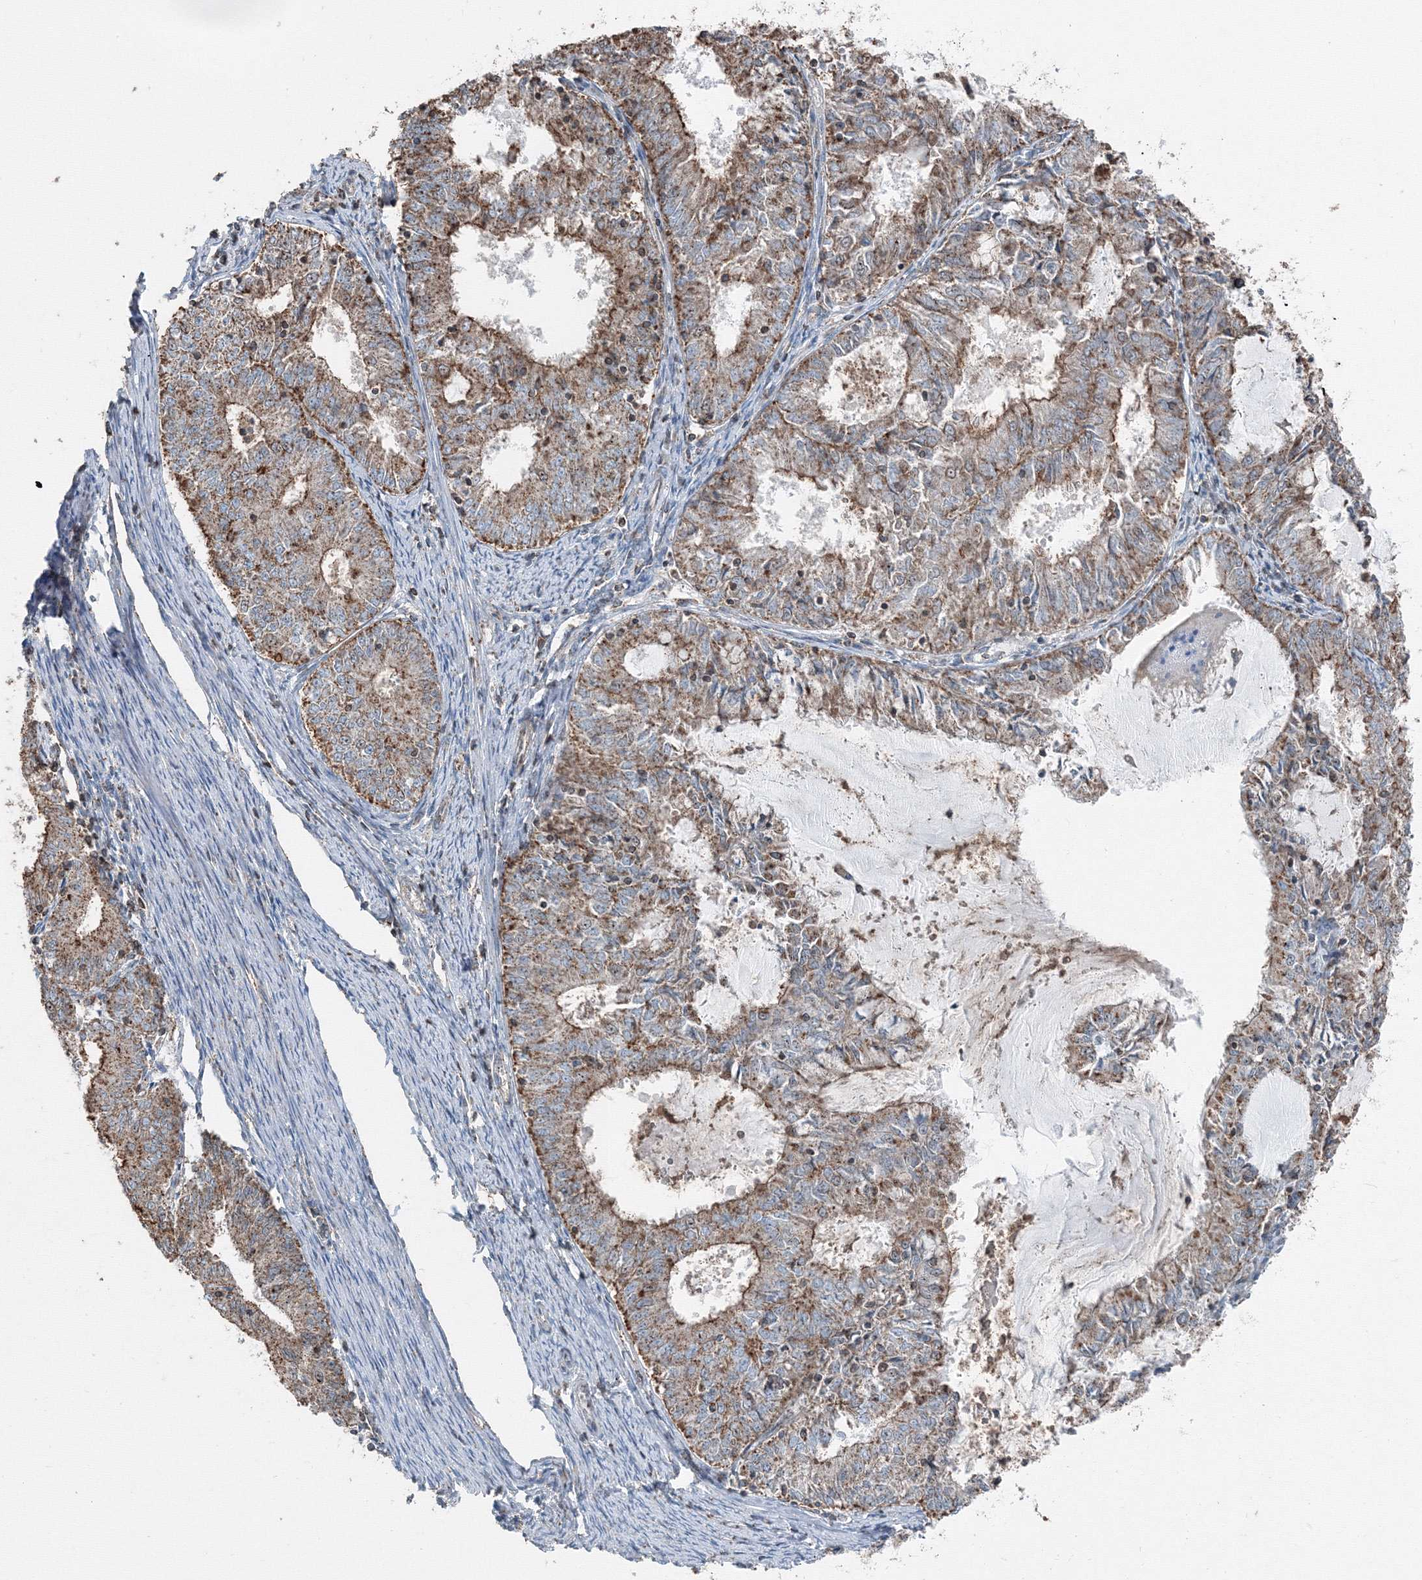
{"staining": {"intensity": "moderate", "quantity": ">75%", "location": "cytoplasmic/membranous"}, "tissue": "endometrial cancer", "cell_type": "Tumor cells", "image_type": "cancer", "snomed": [{"axis": "morphology", "description": "Adenocarcinoma, NOS"}, {"axis": "topography", "description": "Endometrium"}], "caption": "The image demonstrates a brown stain indicating the presence of a protein in the cytoplasmic/membranous of tumor cells in endometrial adenocarcinoma. (Stains: DAB (3,3'-diaminobenzidine) in brown, nuclei in blue, Microscopy: brightfield microscopy at high magnification).", "gene": "AASDH", "patient": {"sex": "female", "age": 57}}